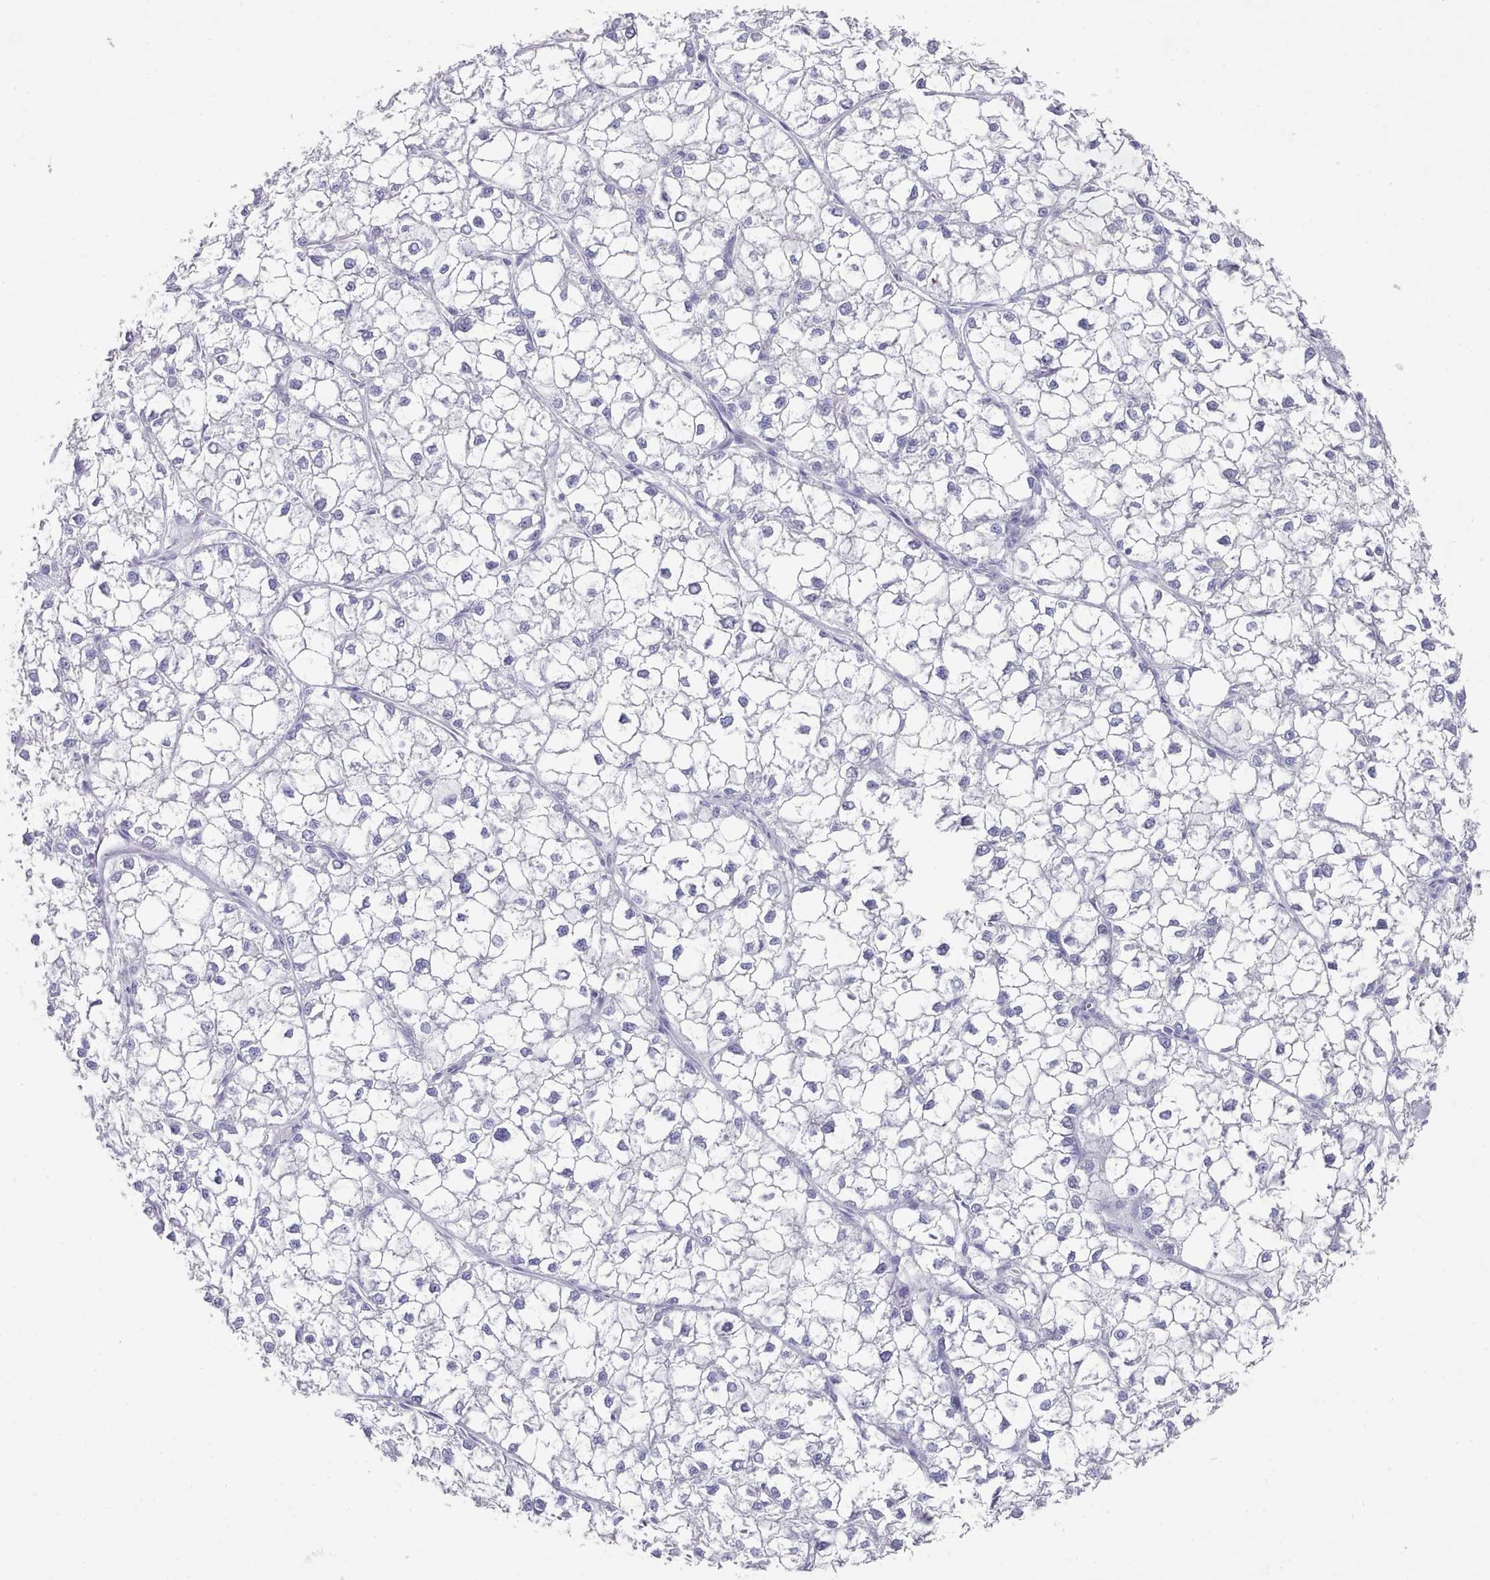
{"staining": {"intensity": "negative", "quantity": "none", "location": "none"}, "tissue": "liver cancer", "cell_type": "Tumor cells", "image_type": "cancer", "snomed": [{"axis": "morphology", "description": "Carcinoma, Hepatocellular, NOS"}, {"axis": "topography", "description": "Liver"}], "caption": "This is a photomicrograph of immunohistochemistry staining of liver cancer, which shows no positivity in tumor cells.", "gene": "LRRC37A", "patient": {"sex": "female", "age": 43}}